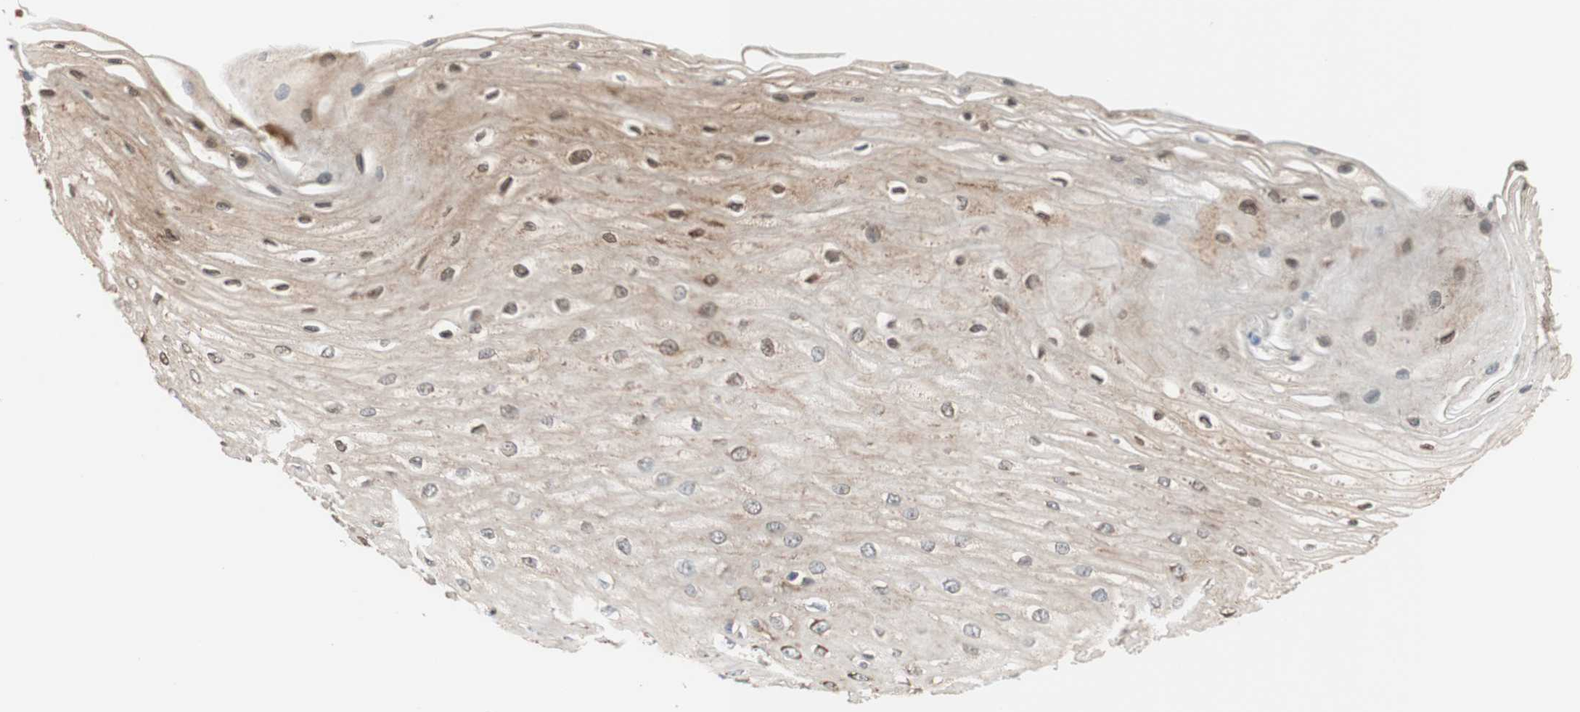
{"staining": {"intensity": "moderate", "quantity": "25%-75%", "location": "cytoplasmic/membranous,nuclear"}, "tissue": "esophagus", "cell_type": "Squamous epithelial cells", "image_type": "normal", "snomed": [{"axis": "morphology", "description": "Normal tissue, NOS"}, {"axis": "morphology", "description": "Squamous cell carcinoma, NOS"}, {"axis": "topography", "description": "Esophagus"}], "caption": "High-power microscopy captured an IHC photomicrograph of unremarkable esophagus, revealing moderate cytoplasmic/membranous,nuclear staining in about 25%-75% of squamous epithelial cells. (Stains: DAB (3,3'-diaminobenzidine) in brown, nuclei in blue, Microscopy: brightfield microscopy at high magnification).", "gene": "WASL", "patient": {"sex": "male", "age": 65}}